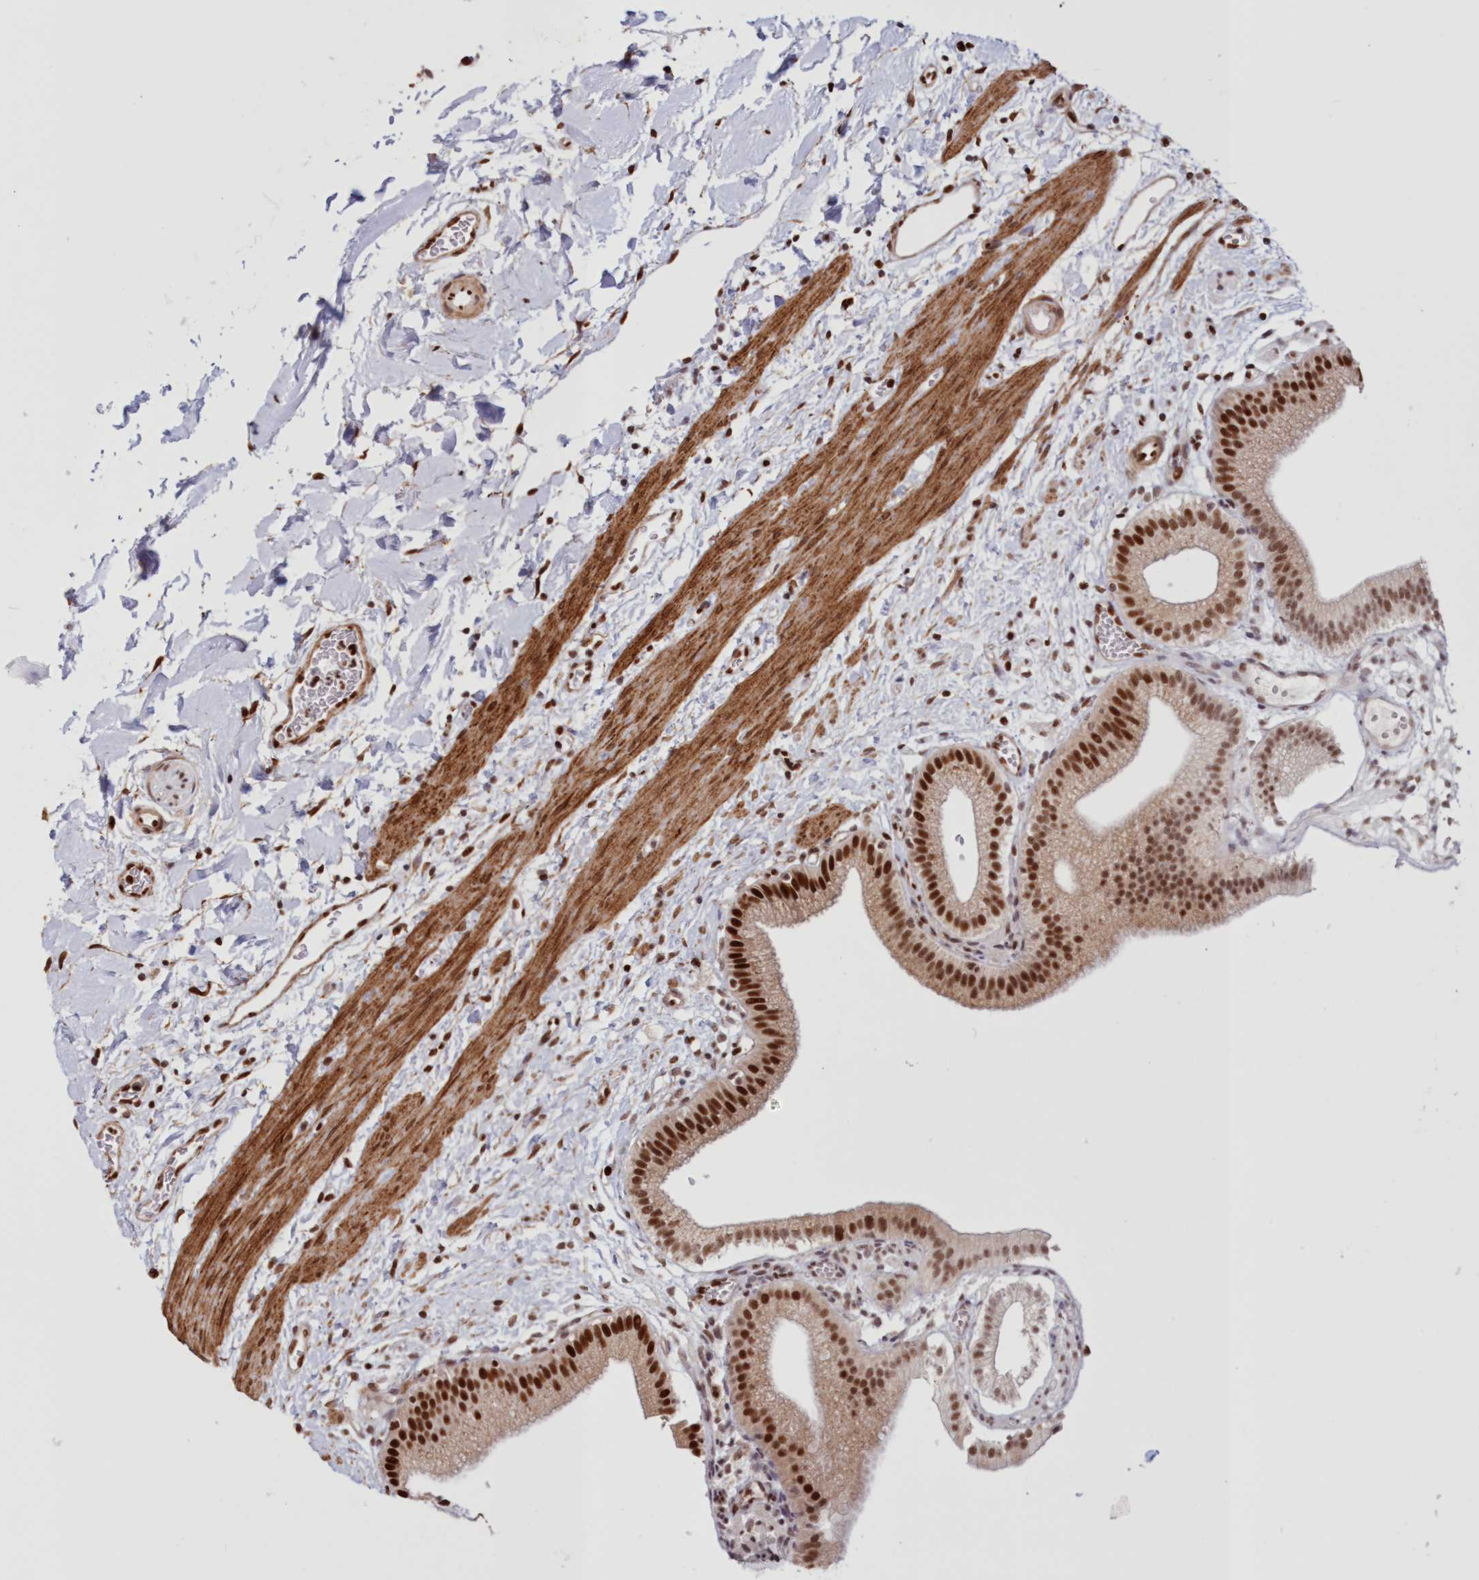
{"staining": {"intensity": "strong", "quantity": ">75%", "location": "nuclear"}, "tissue": "gallbladder", "cell_type": "Glandular cells", "image_type": "normal", "snomed": [{"axis": "morphology", "description": "Normal tissue, NOS"}, {"axis": "topography", "description": "Gallbladder"}], "caption": "Strong nuclear expression for a protein is identified in approximately >75% of glandular cells of normal gallbladder using immunohistochemistry (IHC).", "gene": "POLR2B", "patient": {"sex": "male", "age": 55}}